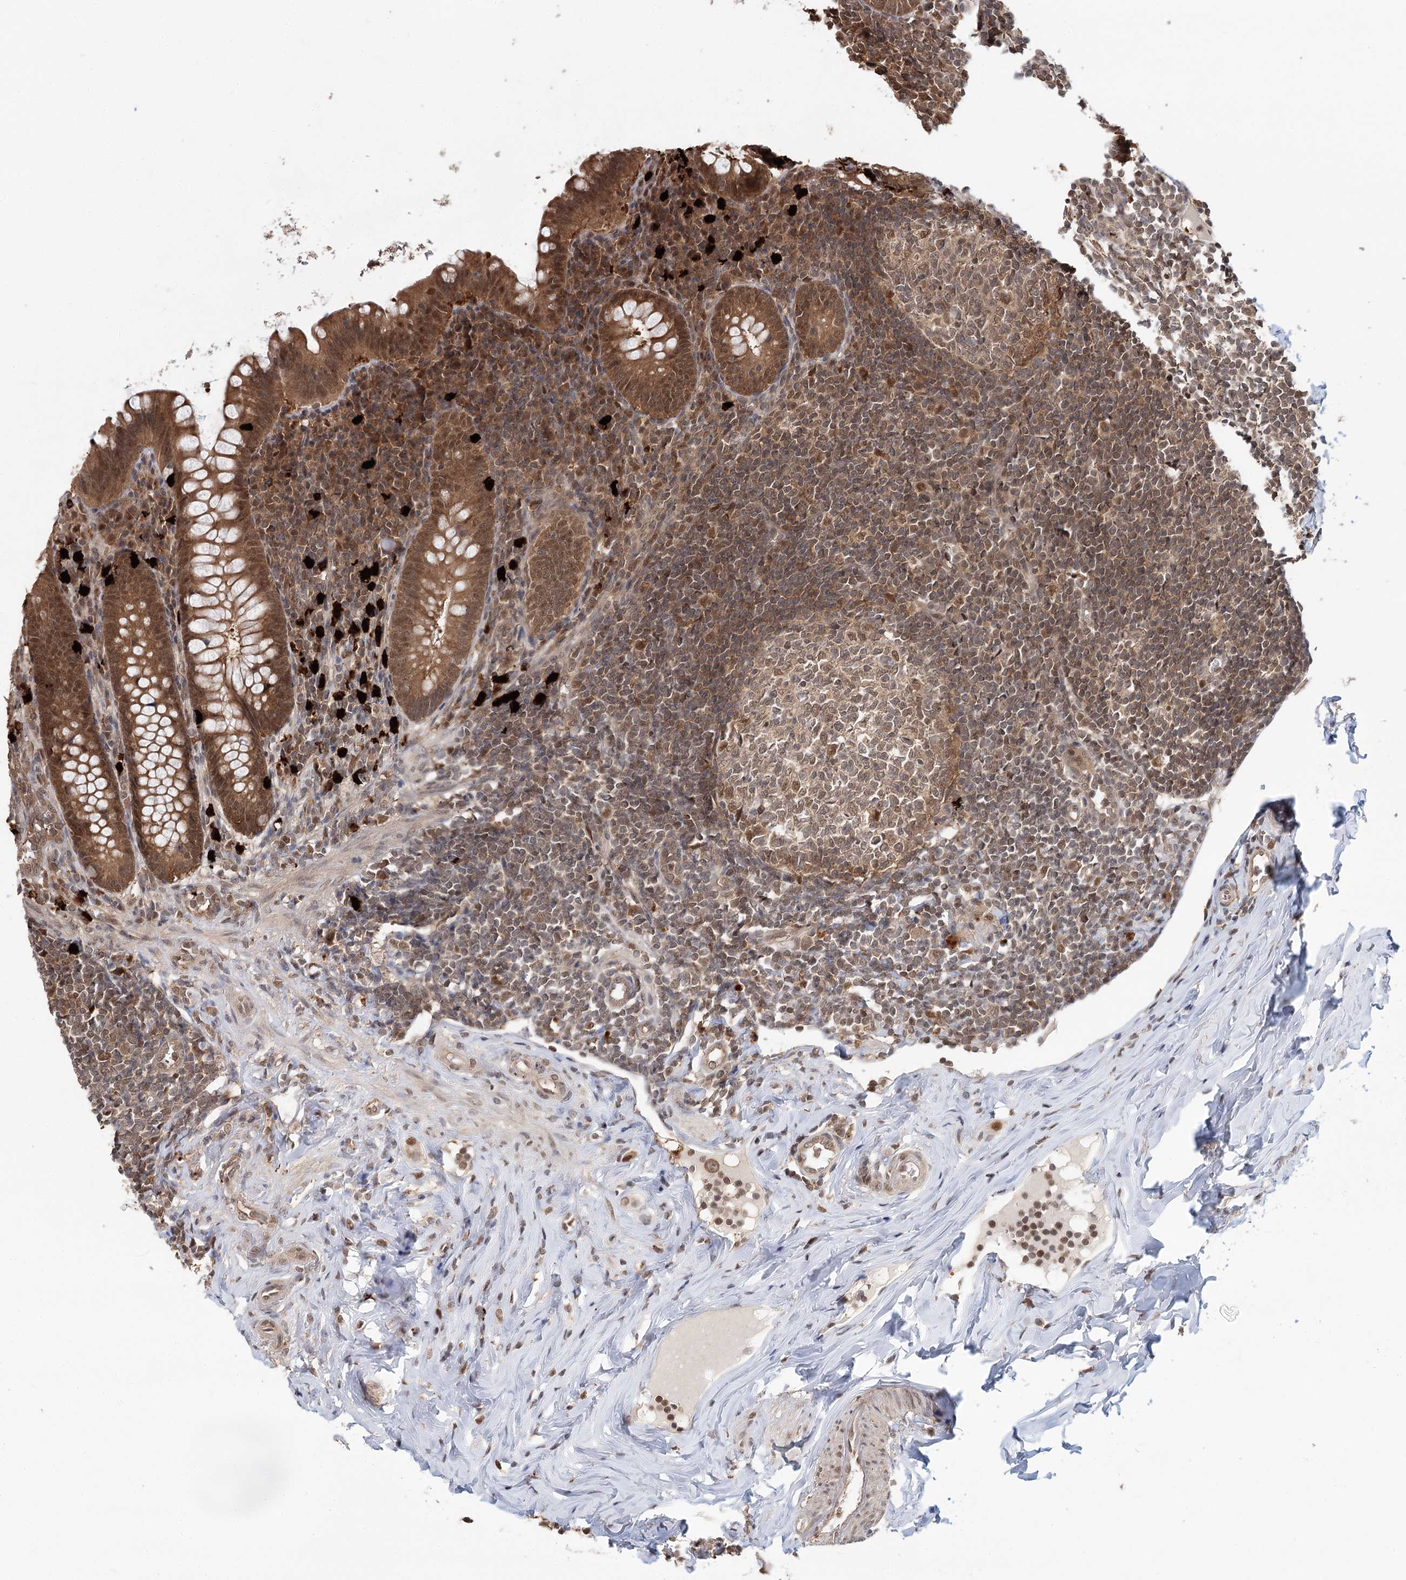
{"staining": {"intensity": "moderate", "quantity": ">75%", "location": "cytoplasmic/membranous,nuclear"}, "tissue": "appendix", "cell_type": "Glandular cells", "image_type": "normal", "snomed": [{"axis": "morphology", "description": "Normal tissue, NOS"}, {"axis": "topography", "description": "Appendix"}], "caption": "High-power microscopy captured an IHC image of unremarkable appendix, revealing moderate cytoplasmic/membranous,nuclear staining in about >75% of glandular cells.", "gene": "N6AMT1", "patient": {"sex": "female", "age": 33}}